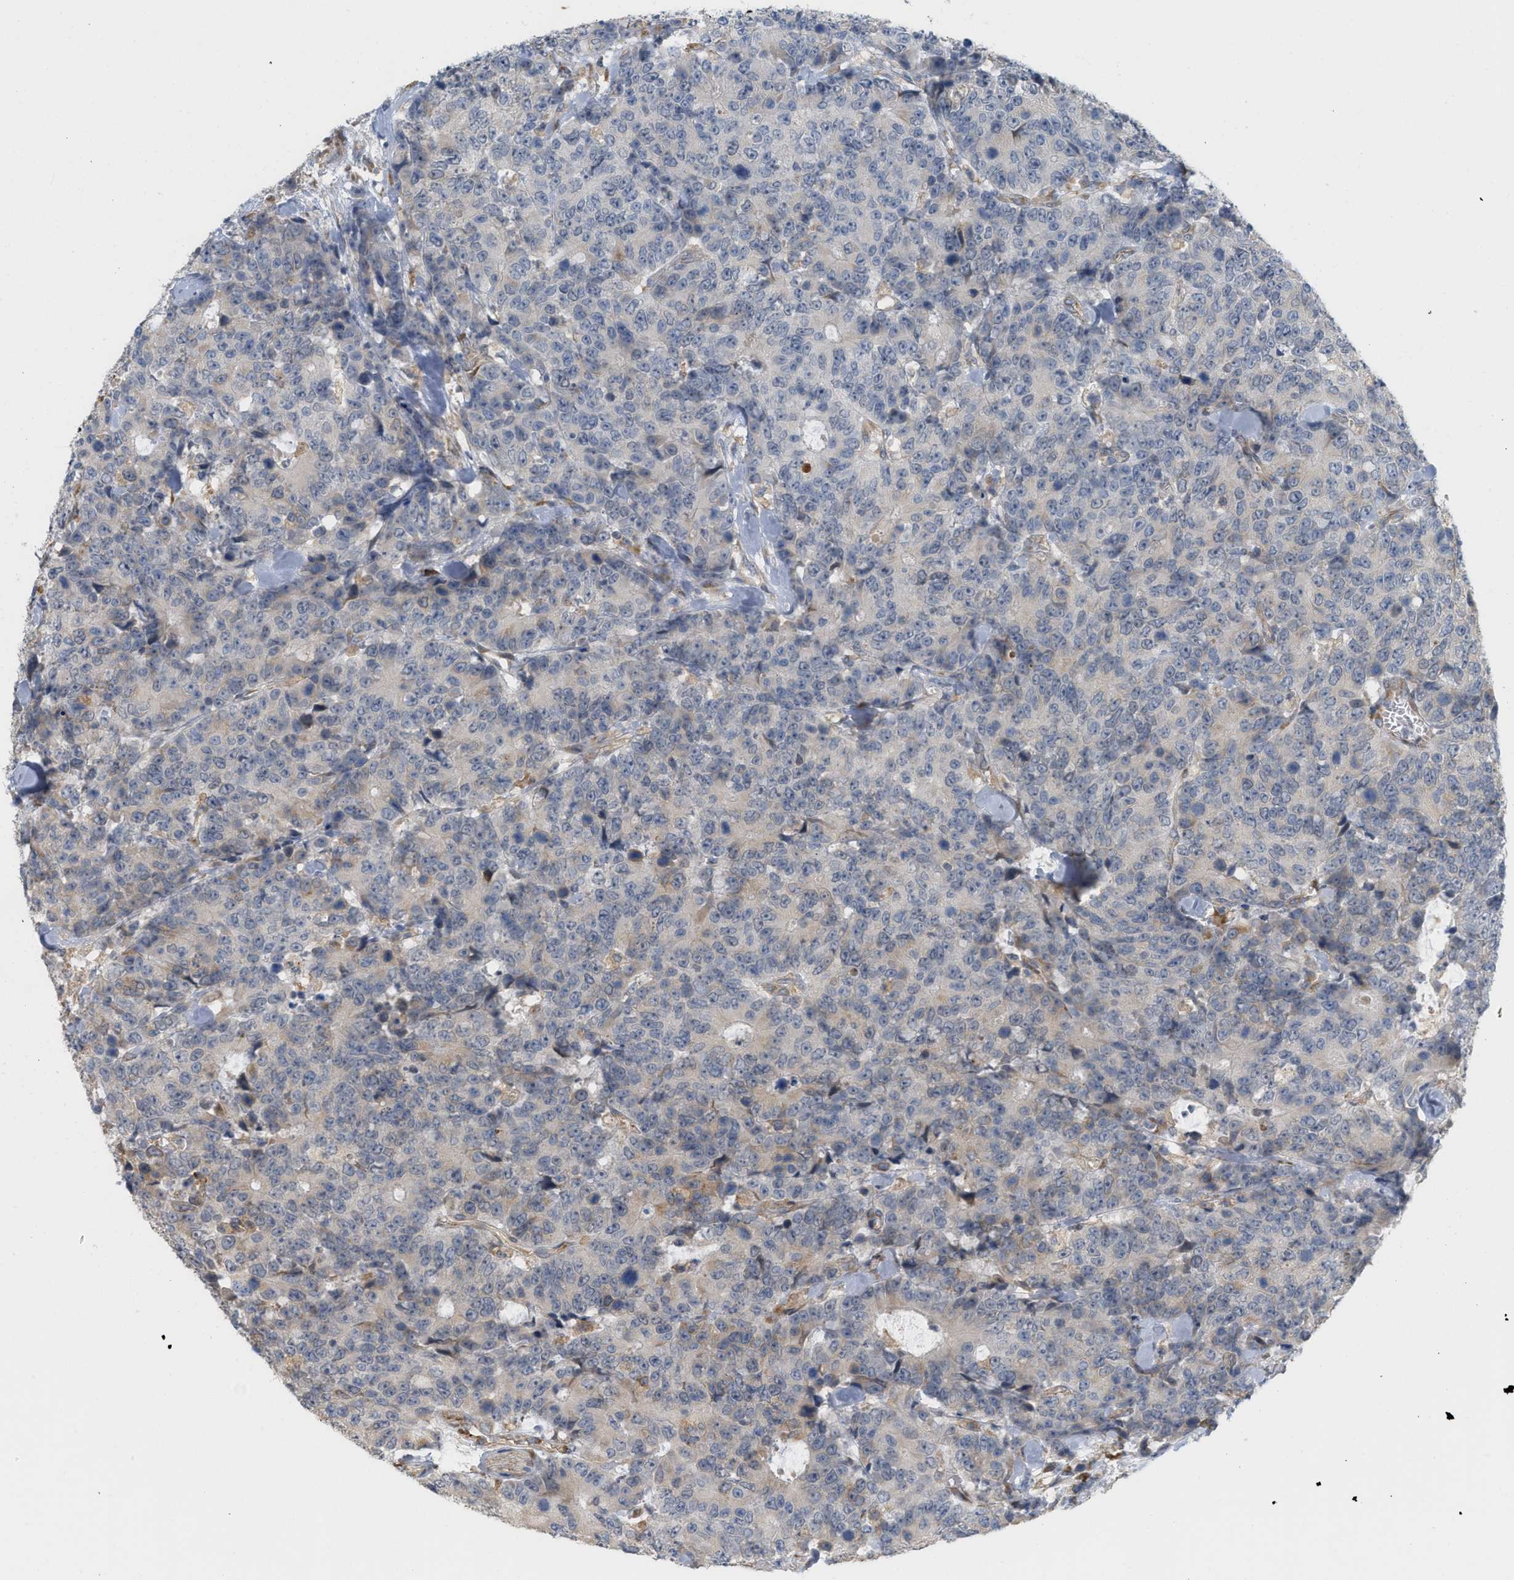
{"staining": {"intensity": "negative", "quantity": "none", "location": "none"}, "tissue": "colorectal cancer", "cell_type": "Tumor cells", "image_type": "cancer", "snomed": [{"axis": "morphology", "description": "Adenocarcinoma, NOS"}, {"axis": "topography", "description": "Colon"}], "caption": "Image shows no significant protein positivity in tumor cells of adenocarcinoma (colorectal).", "gene": "SVOP", "patient": {"sex": "female", "age": 86}}